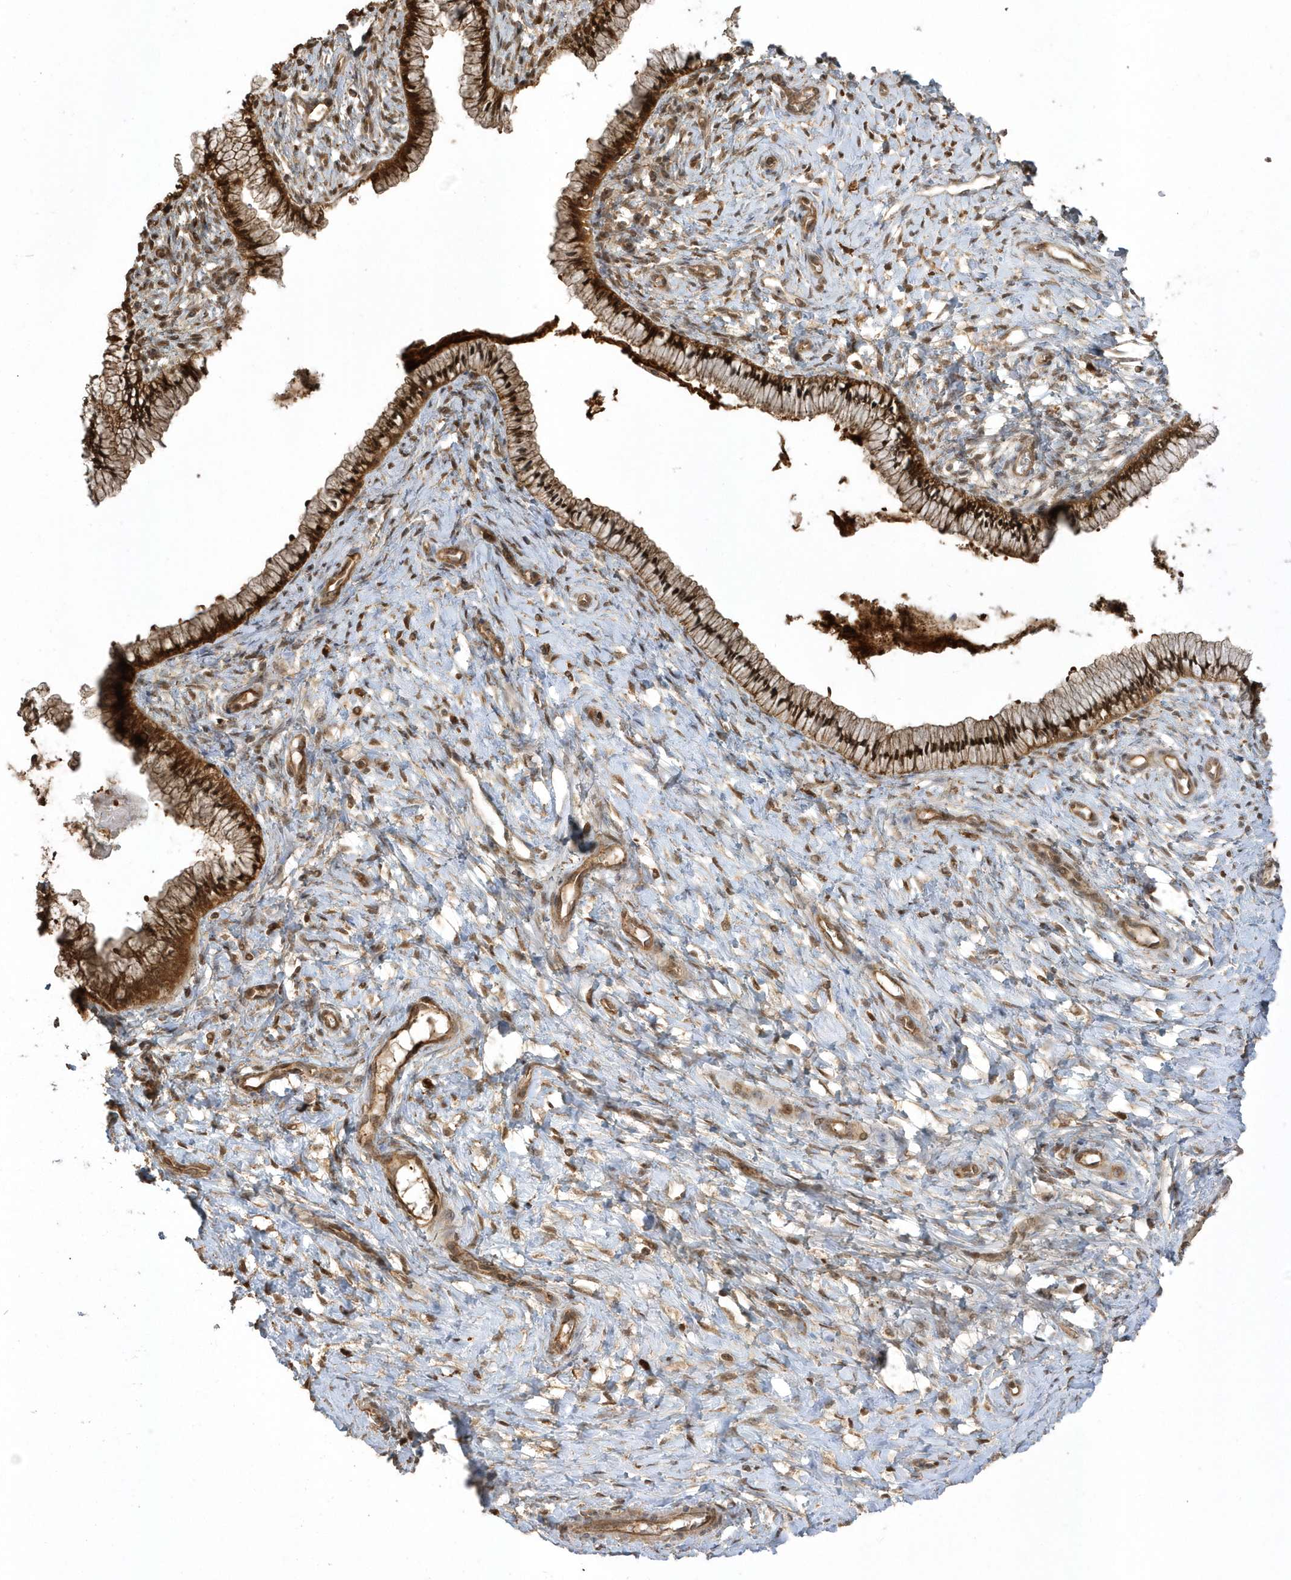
{"staining": {"intensity": "strong", "quantity": ">75%", "location": "cytoplasmic/membranous,nuclear"}, "tissue": "cervix", "cell_type": "Glandular cells", "image_type": "normal", "snomed": [{"axis": "morphology", "description": "Normal tissue, NOS"}, {"axis": "topography", "description": "Cervix"}], "caption": "This micrograph demonstrates benign cervix stained with immunohistochemistry to label a protein in brown. The cytoplasmic/membranous,nuclear of glandular cells show strong positivity for the protein. Nuclei are counter-stained blue.", "gene": "HNMT", "patient": {"sex": "female", "age": 36}}